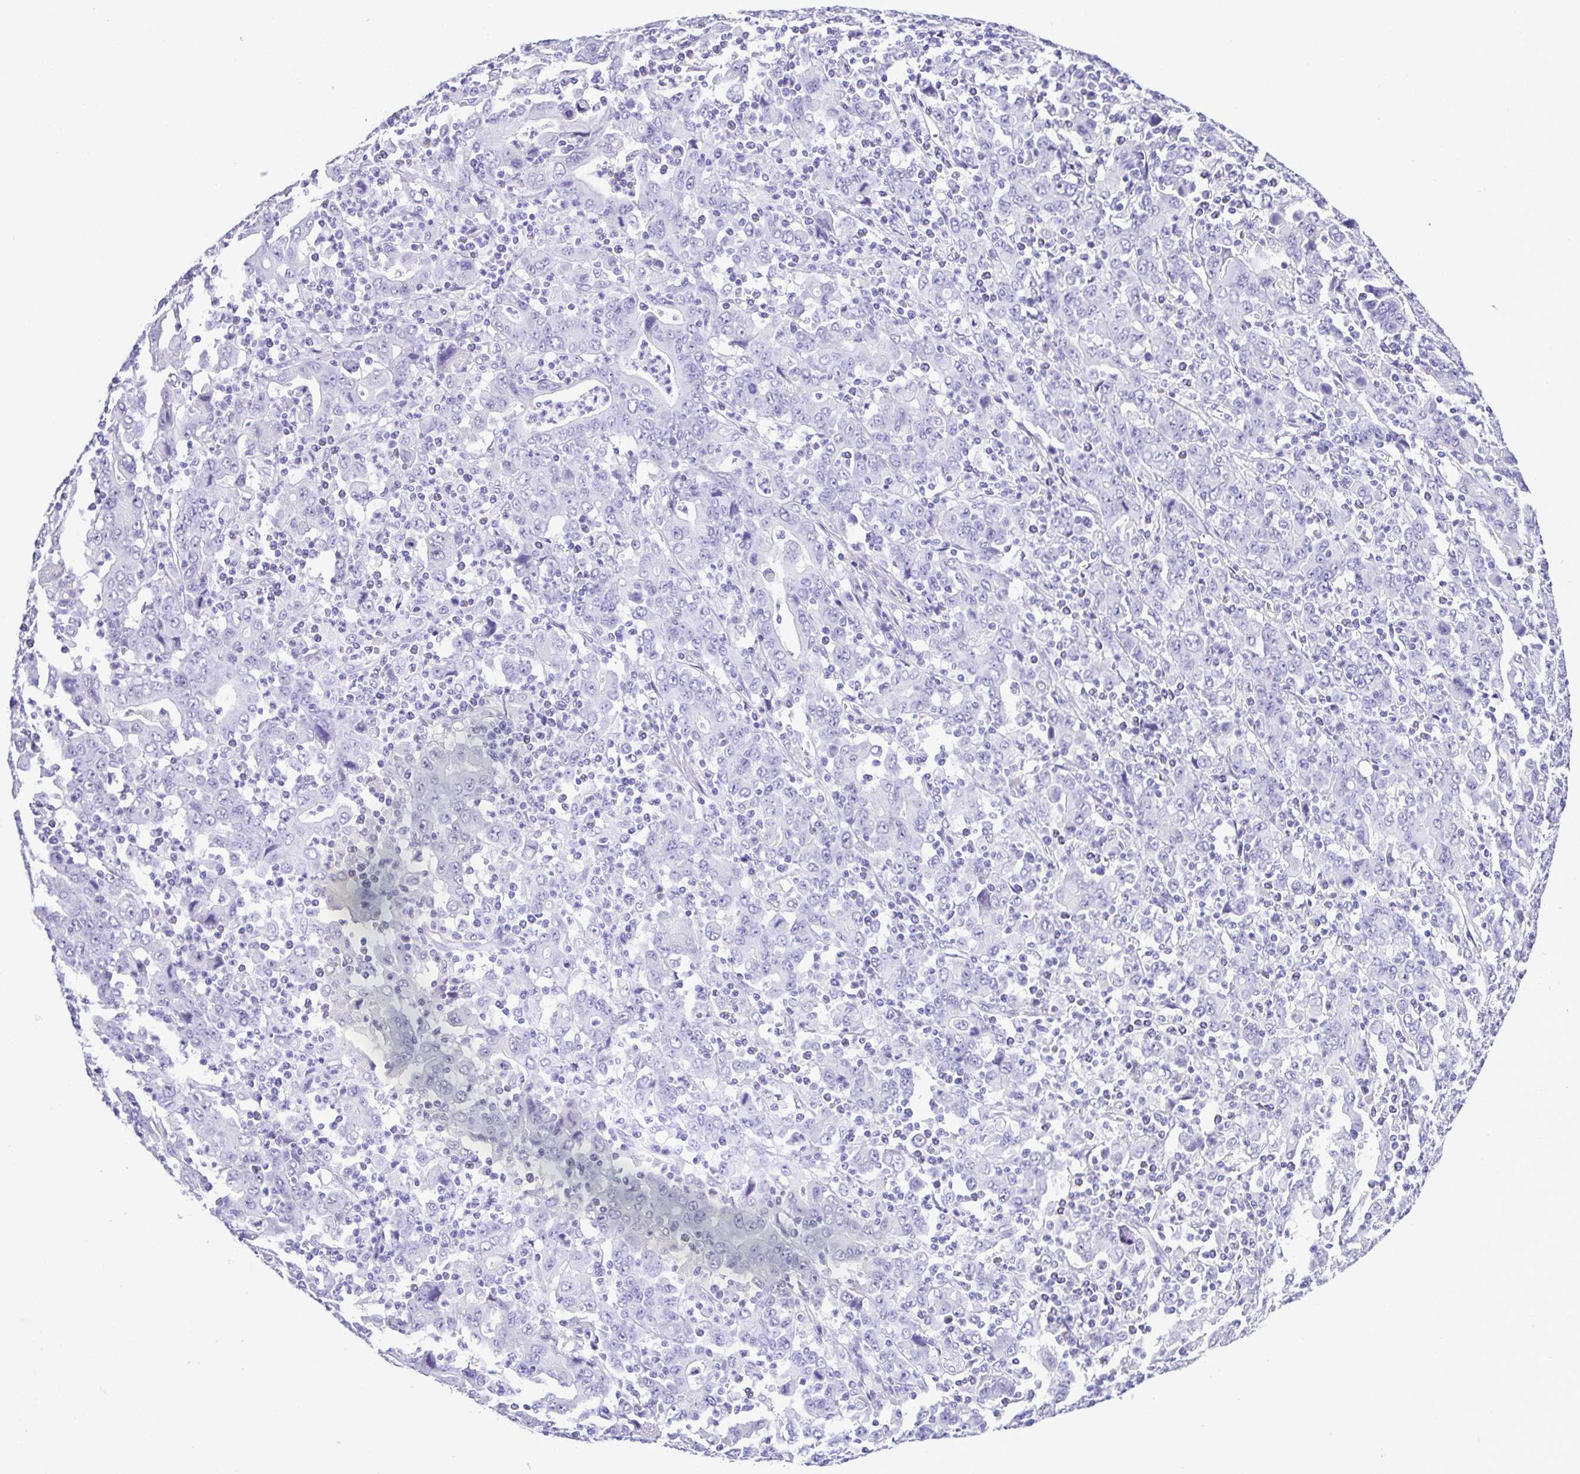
{"staining": {"intensity": "negative", "quantity": "none", "location": "none"}, "tissue": "stomach cancer", "cell_type": "Tumor cells", "image_type": "cancer", "snomed": [{"axis": "morphology", "description": "Adenocarcinoma, NOS"}, {"axis": "topography", "description": "Stomach, upper"}], "caption": "Immunohistochemistry of stomach cancer (adenocarcinoma) shows no positivity in tumor cells. The staining was performed using DAB (3,3'-diaminobenzidine) to visualize the protein expression in brown, while the nuclei were stained in blue with hematoxylin (Magnification: 20x).", "gene": "PAK3", "patient": {"sex": "male", "age": 69}}